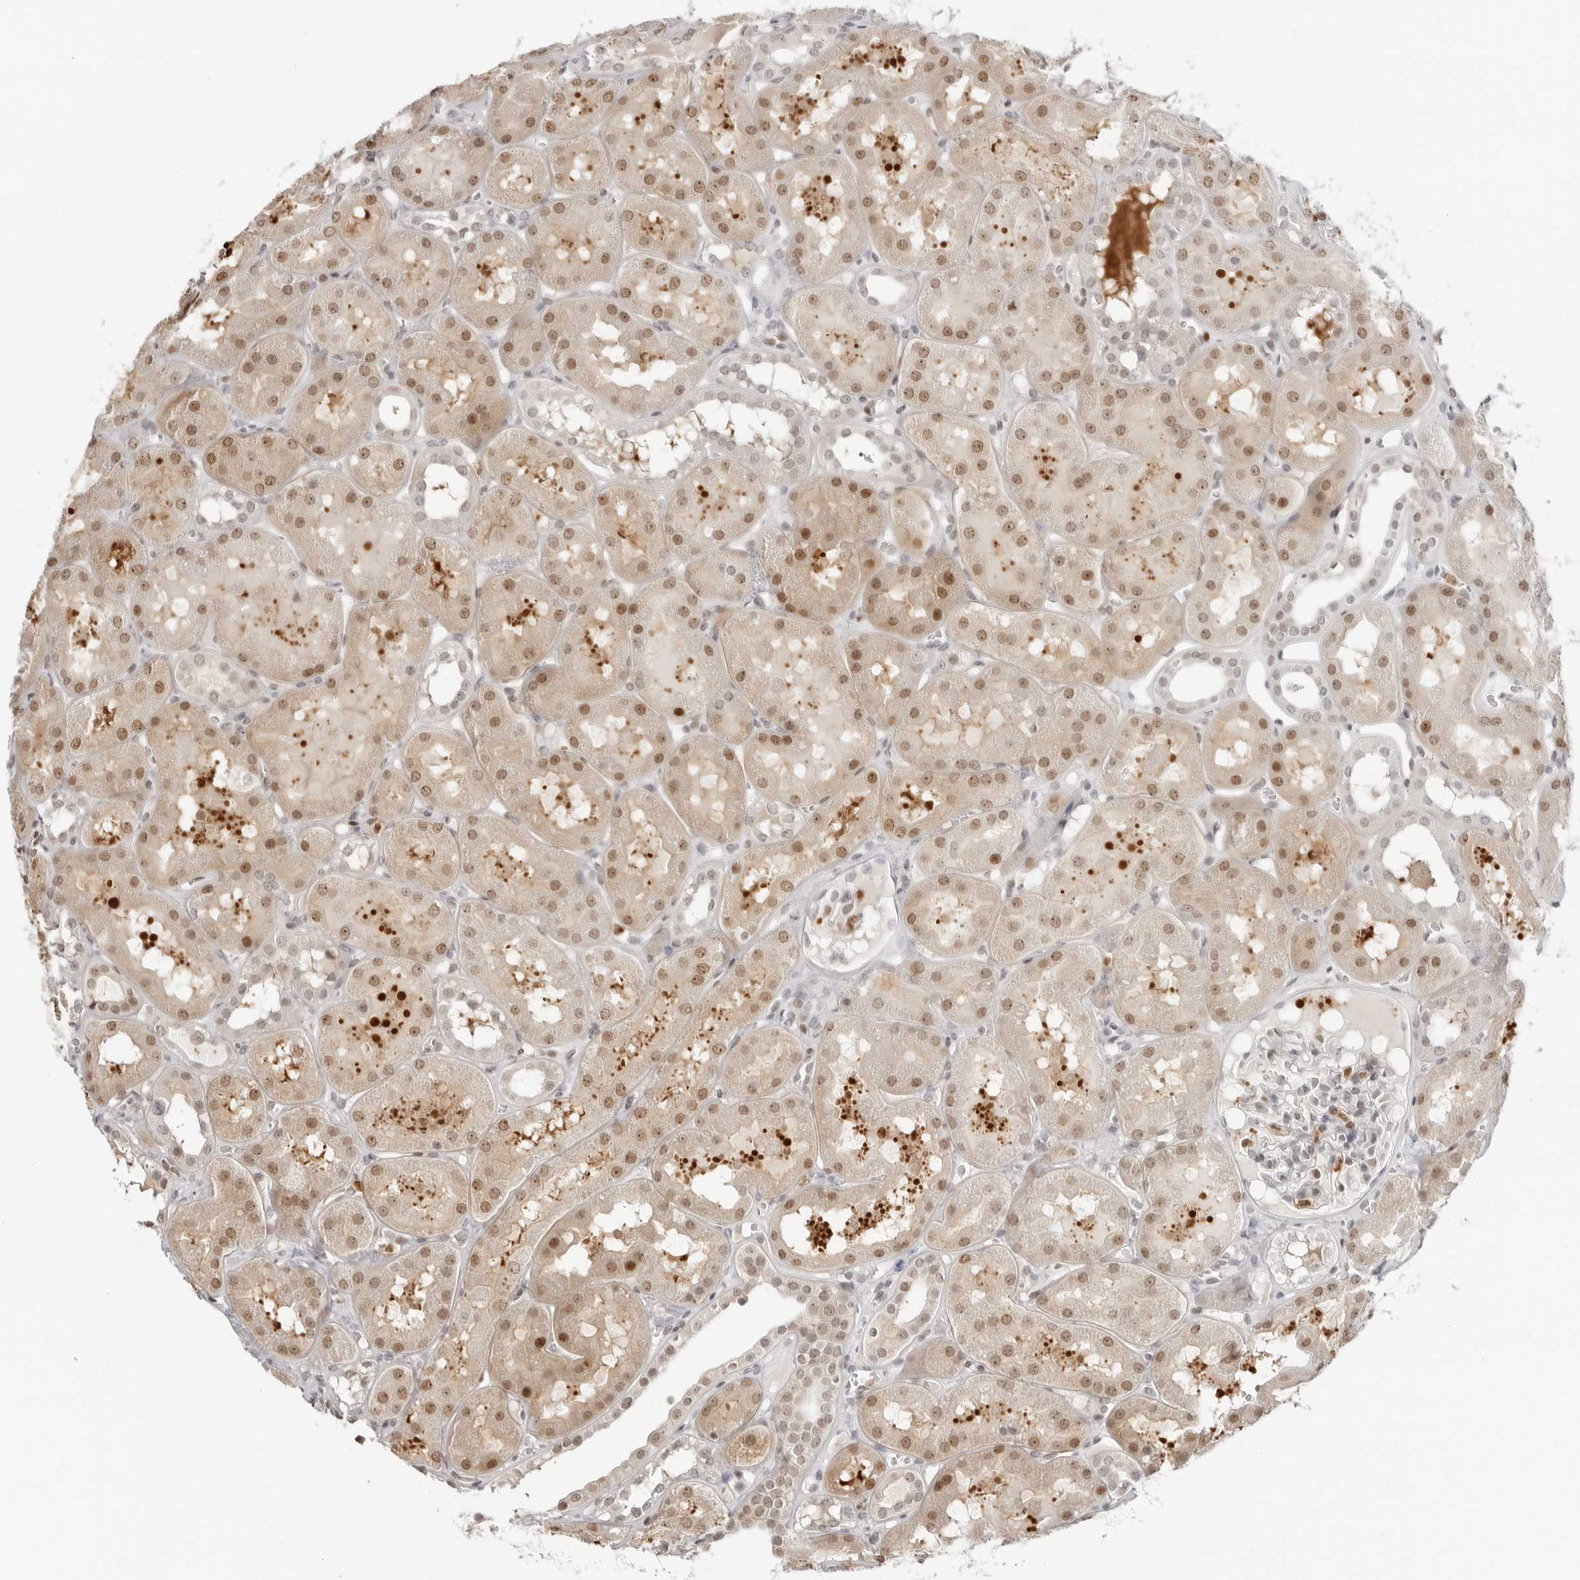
{"staining": {"intensity": "moderate", "quantity": "<25%", "location": "nuclear"}, "tissue": "kidney", "cell_type": "Cells in glomeruli", "image_type": "normal", "snomed": [{"axis": "morphology", "description": "Normal tissue, NOS"}, {"axis": "topography", "description": "Kidney"}, {"axis": "topography", "description": "Urinary bladder"}], "caption": "High-power microscopy captured an IHC image of normal kidney, revealing moderate nuclear expression in approximately <25% of cells in glomeruli. Immunohistochemistry stains the protein of interest in brown and the nuclei are stained blue.", "gene": "RNF146", "patient": {"sex": "male", "age": 16}}